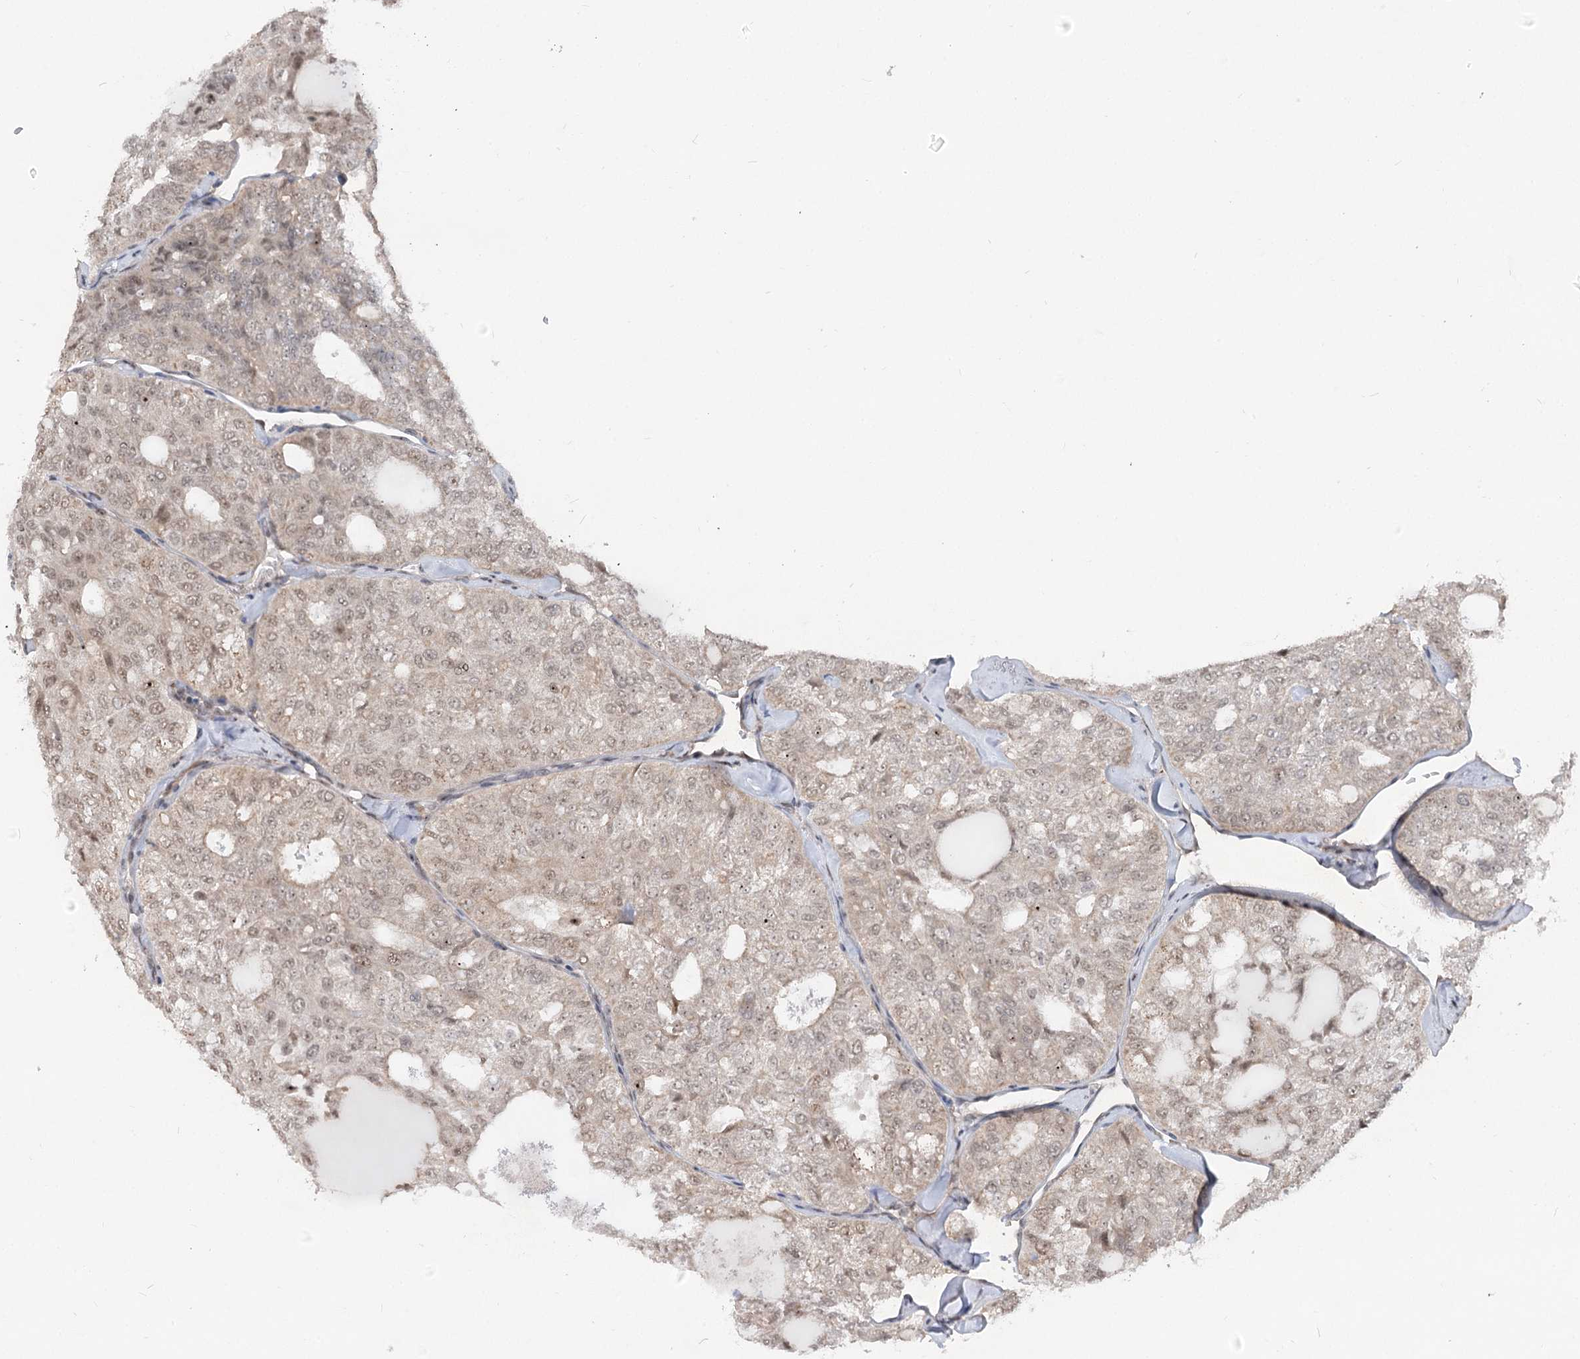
{"staining": {"intensity": "weak", "quantity": "<25%", "location": "nuclear"}, "tissue": "thyroid cancer", "cell_type": "Tumor cells", "image_type": "cancer", "snomed": [{"axis": "morphology", "description": "Follicular adenoma carcinoma, NOS"}, {"axis": "topography", "description": "Thyroid gland"}], "caption": "An immunohistochemistry photomicrograph of thyroid cancer is shown. There is no staining in tumor cells of thyroid cancer.", "gene": "GNL3L", "patient": {"sex": "male", "age": 75}}